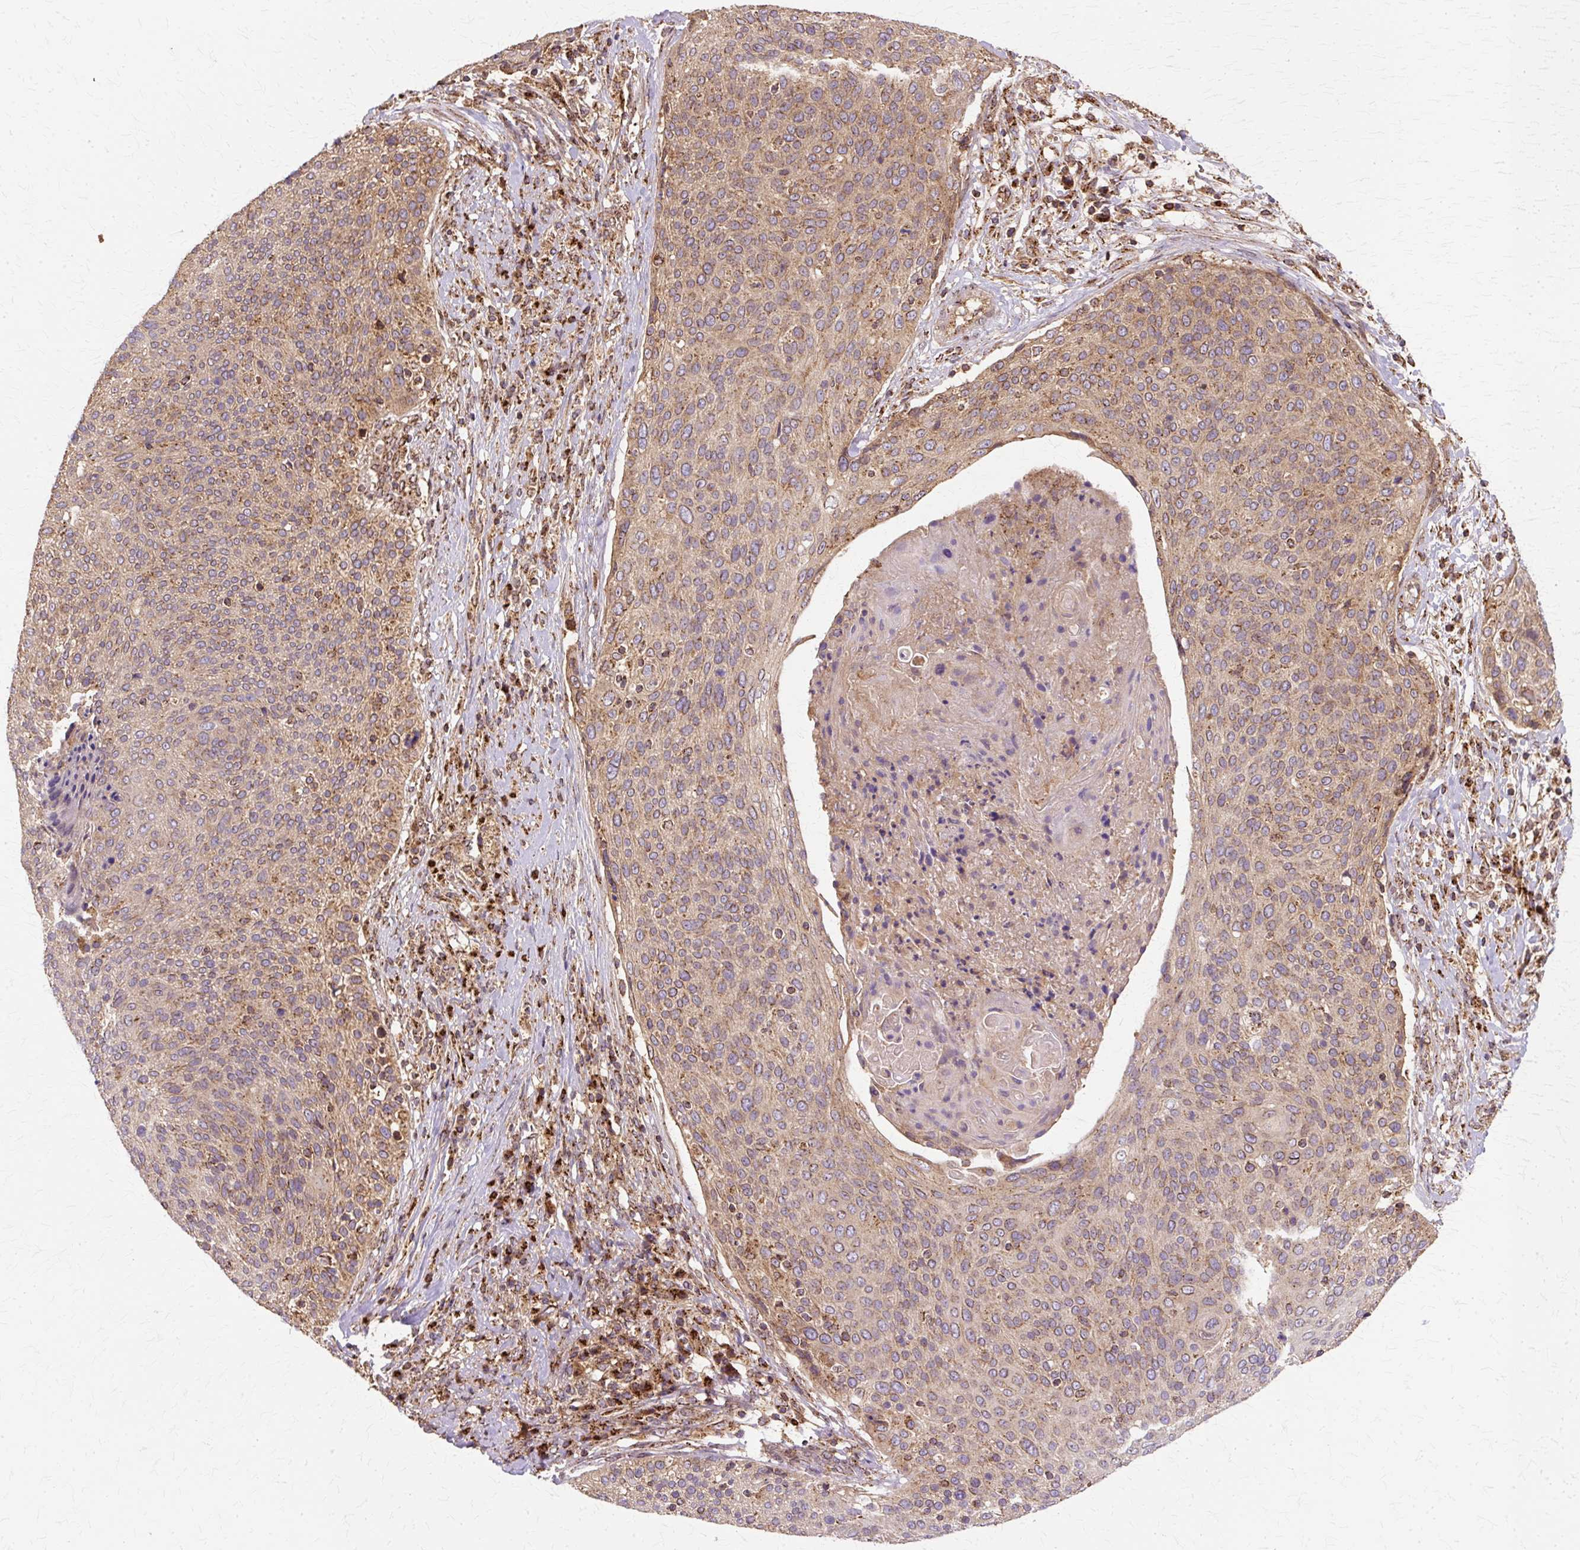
{"staining": {"intensity": "moderate", "quantity": ">75%", "location": "cytoplasmic/membranous"}, "tissue": "cervical cancer", "cell_type": "Tumor cells", "image_type": "cancer", "snomed": [{"axis": "morphology", "description": "Squamous cell carcinoma, NOS"}, {"axis": "topography", "description": "Cervix"}], "caption": "This is a histology image of immunohistochemistry (IHC) staining of cervical squamous cell carcinoma, which shows moderate staining in the cytoplasmic/membranous of tumor cells.", "gene": "COPB1", "patient": {"sex": "female", "age": 31}}